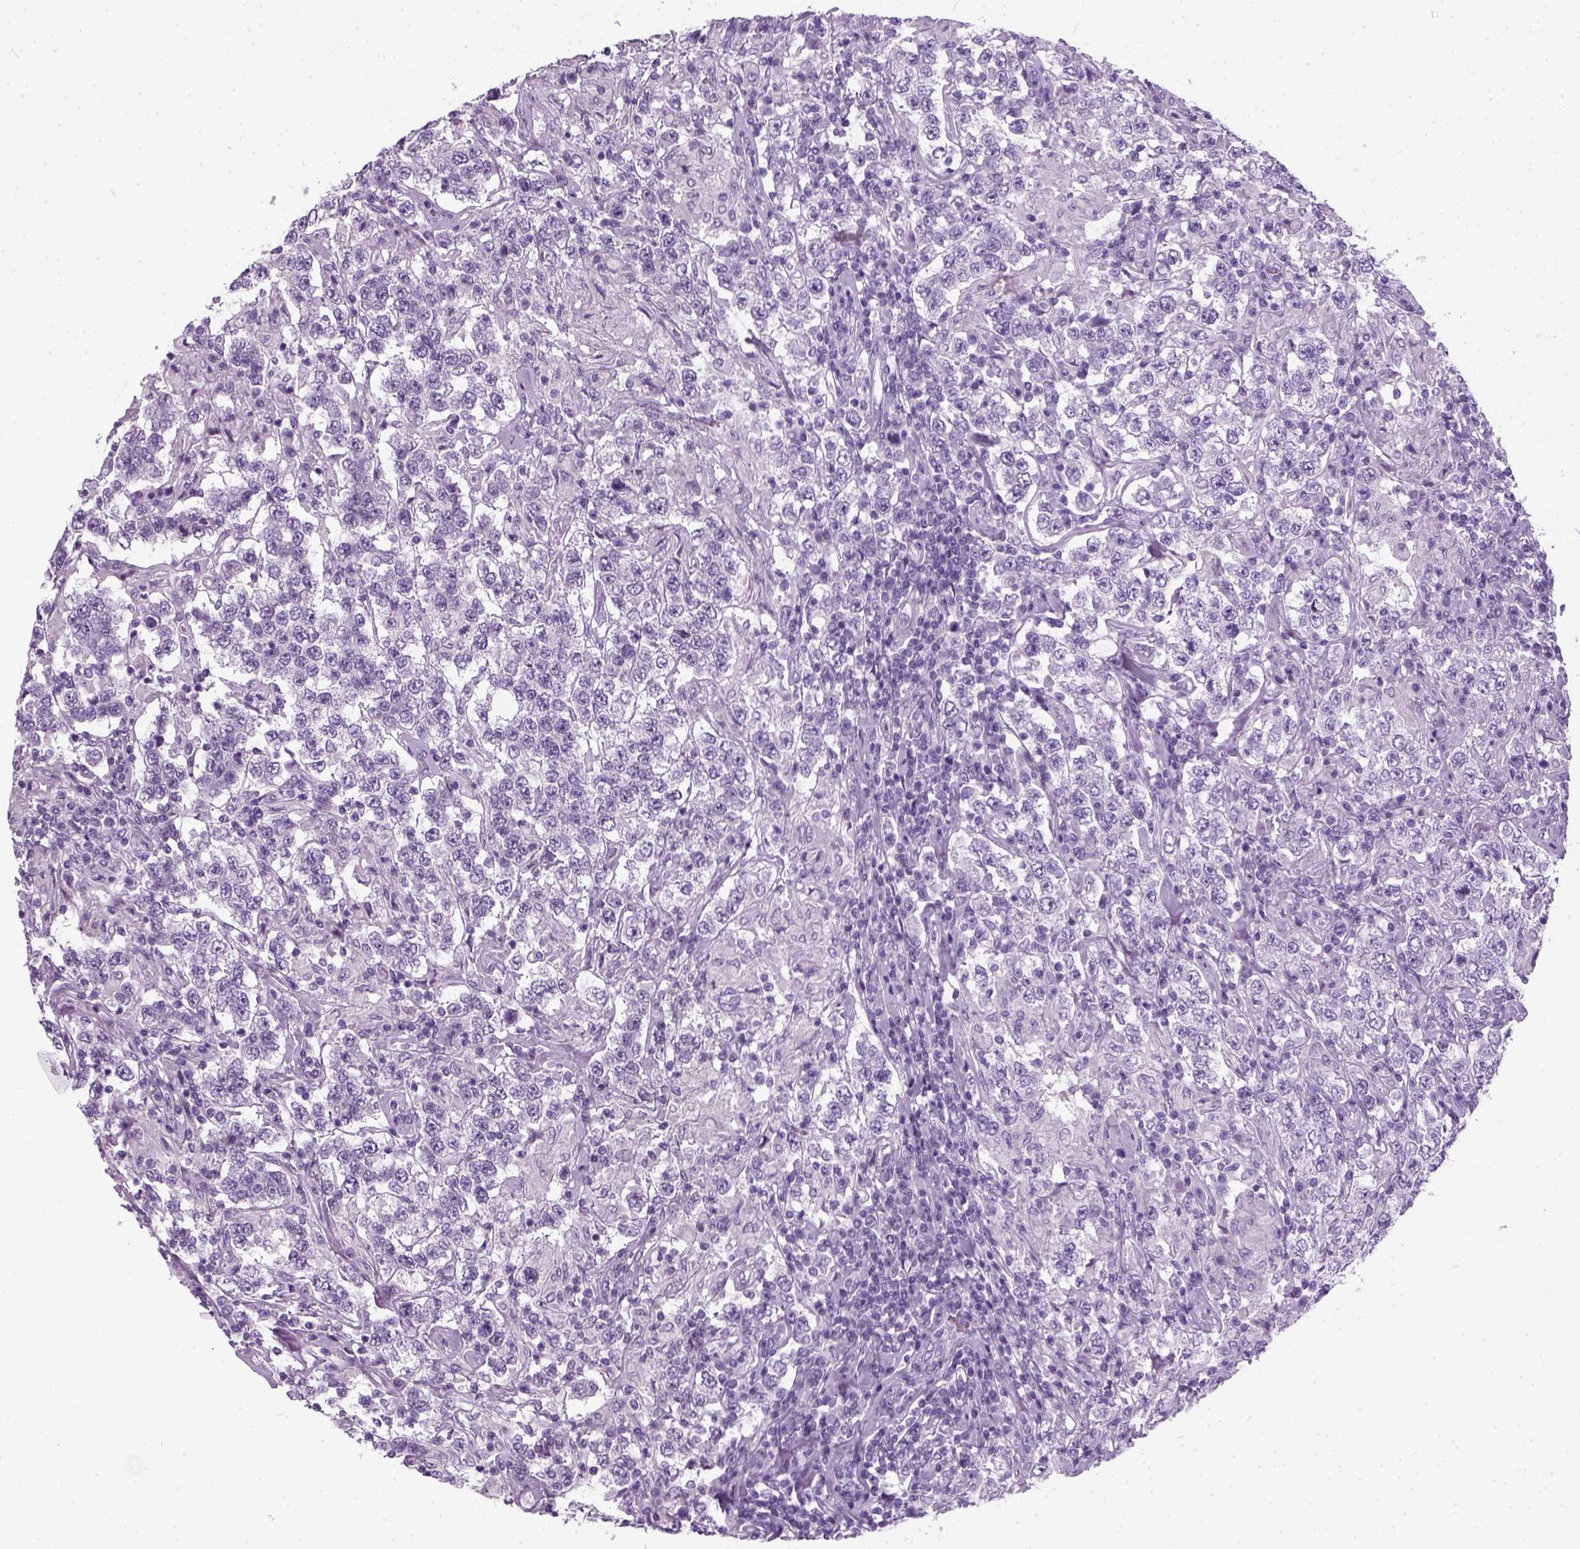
{"staining": {"intensity": "negative", "quantity": "none", "location": "none"}, "tissue": "testis cancer", "cell_type": "Tumor cells", "image_type": "cancer", "snomed": [{"axis": "morphology", "description": "Seminoma, NOS"}, {"axis": "morphology", "description": "Carcinoma, Embryonal, NOS"}, {"axis": "topography", "description": "Testis"}], "caption": "DAB (3,3'-diaminobenzidine) immunohistochemical staining of embryonal carcinoma (testis) reveals no significant staining in tumor cells.", "gene": "SLC12A5", "patient": {"sex": "male", "age": 41}}